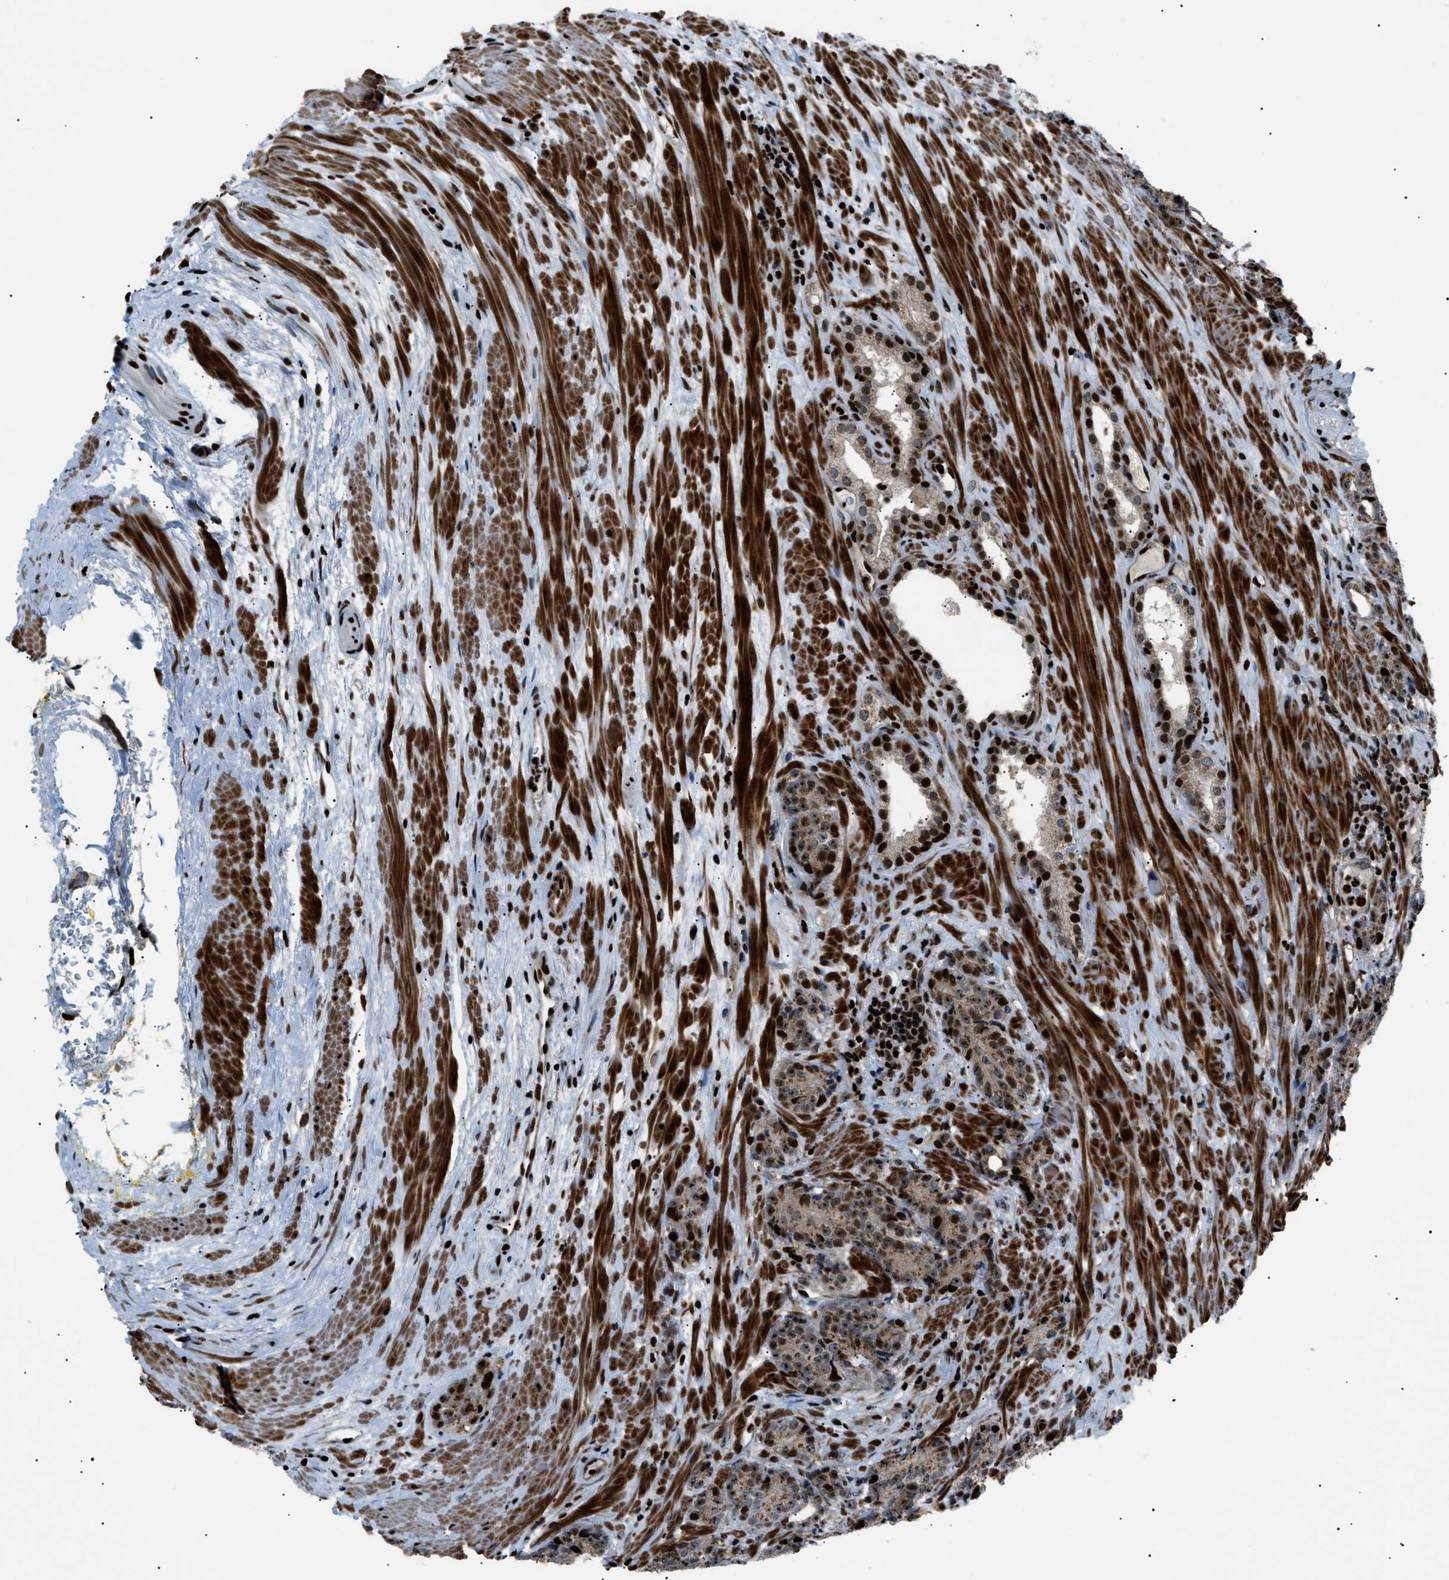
{"staining": {"intensity": "strong", "quantity": "<25%", "location": "nuclear"}, "tissue": "prostate cancer", "cell_type": "Tumor cells", "image_type": "cancer", "snomed": [{"axis": "morphology", "description": "Adenocarcinoma, High grade"}, {"axis": "topography", "description": "Prostate"}], "caption": "Prostate adenocarcinoma (high-grade) stained for a protein (brown) demonstrates strong nuclear positive staining in about <25% of tumor cells.", "gene": "PRKX", "patient": {"sex": "male", "age": 61}}